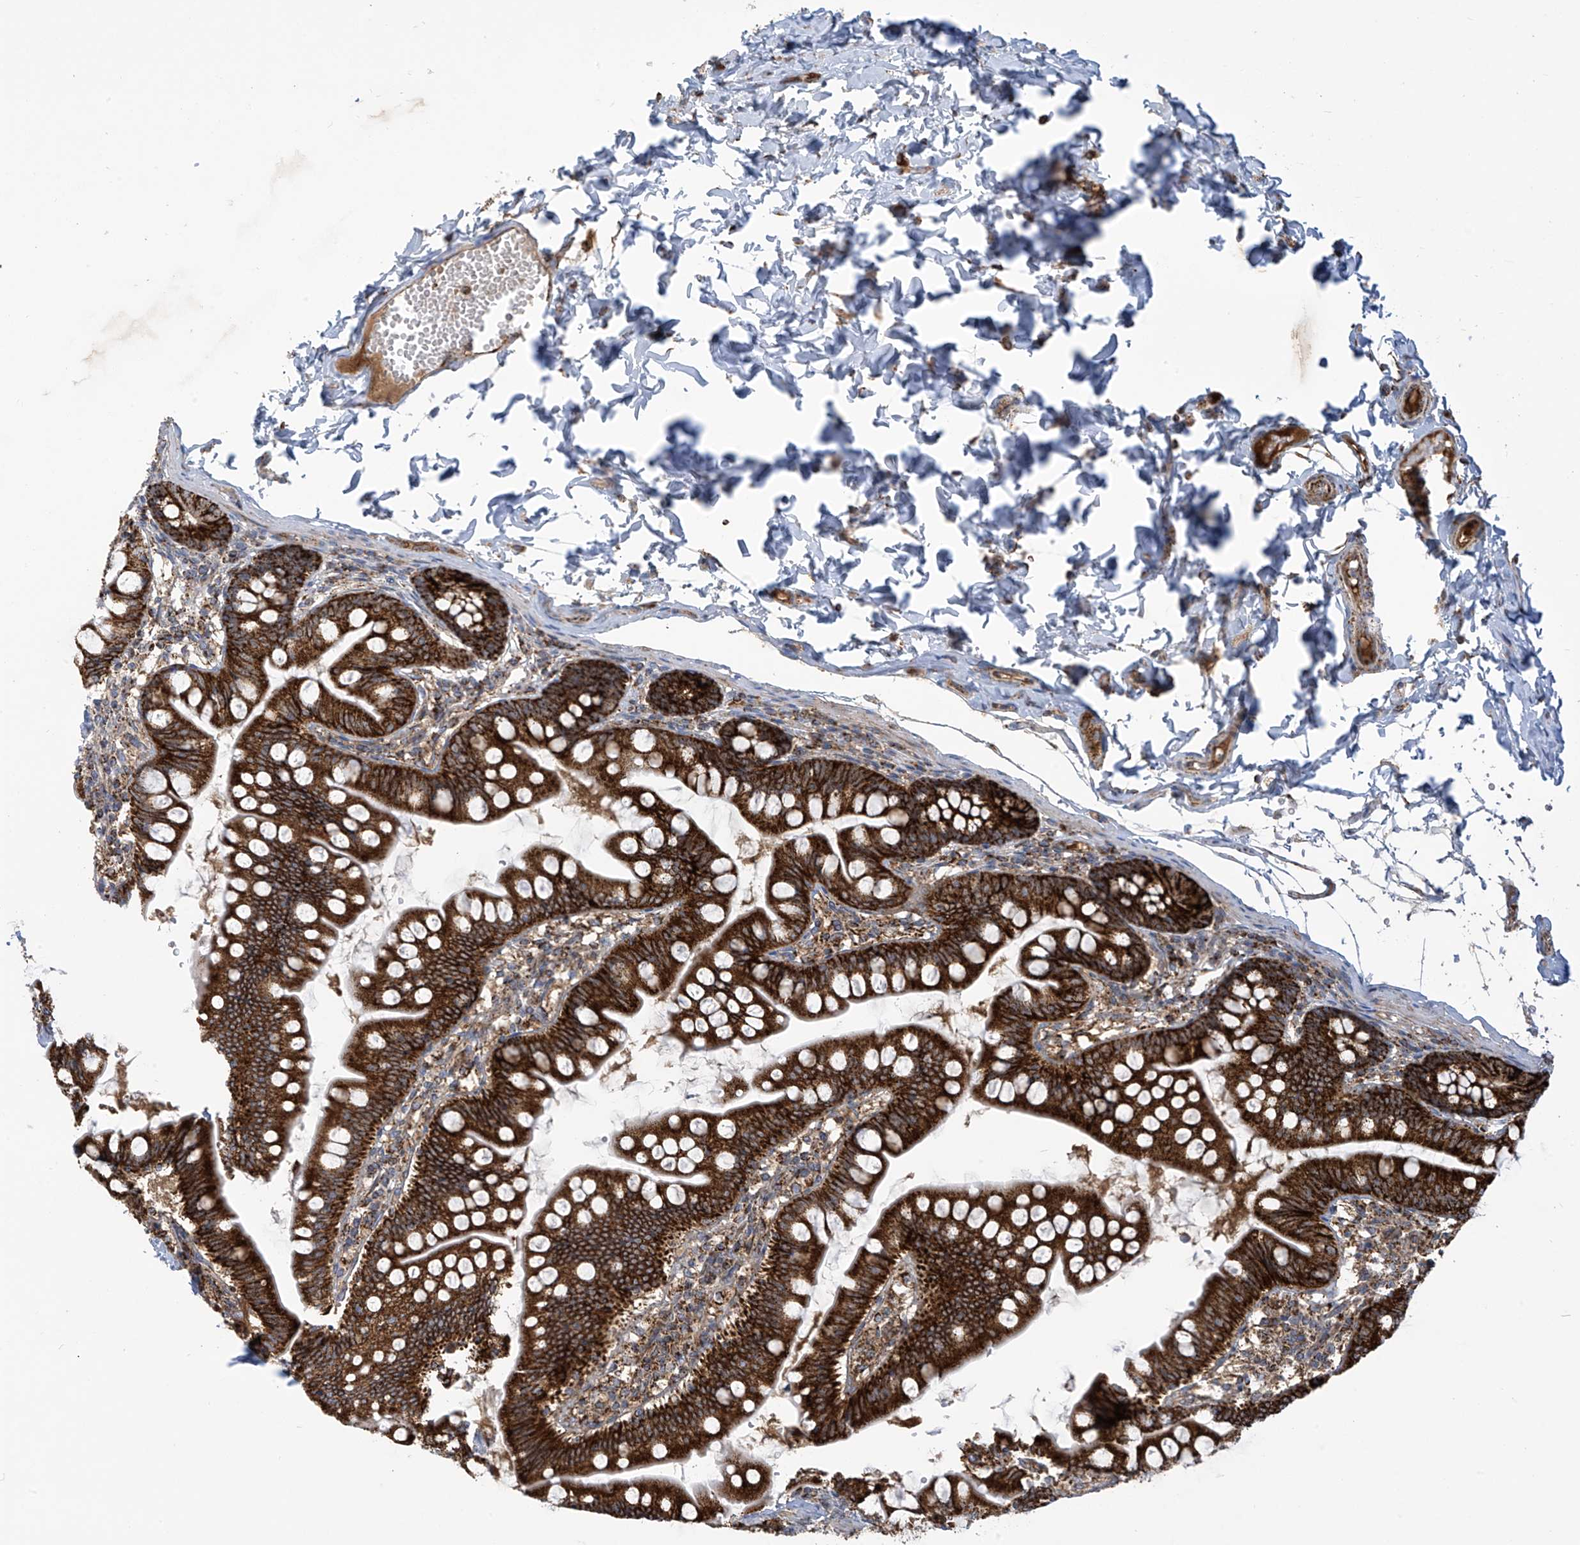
{"staining": {"intensity": "strong", "quantity": ">75%", "location": "cytoplasmic/membranous"}, "tissue": "small intestine", "cell_type": "Glandular cells", "image_type": "normal", "snomed": [{"axis": "morphology", "description": "Normal tissue, NOS"}, {"axis": "topography", "description": "Small intestine"}], "caption": "Protein staining exhibits strong cytoplasmic/membranous staining in approximately >75% of glandular cells in benign small intestine.", "gene": "COX10", "patient": {"sex": "male", "age": 7}}